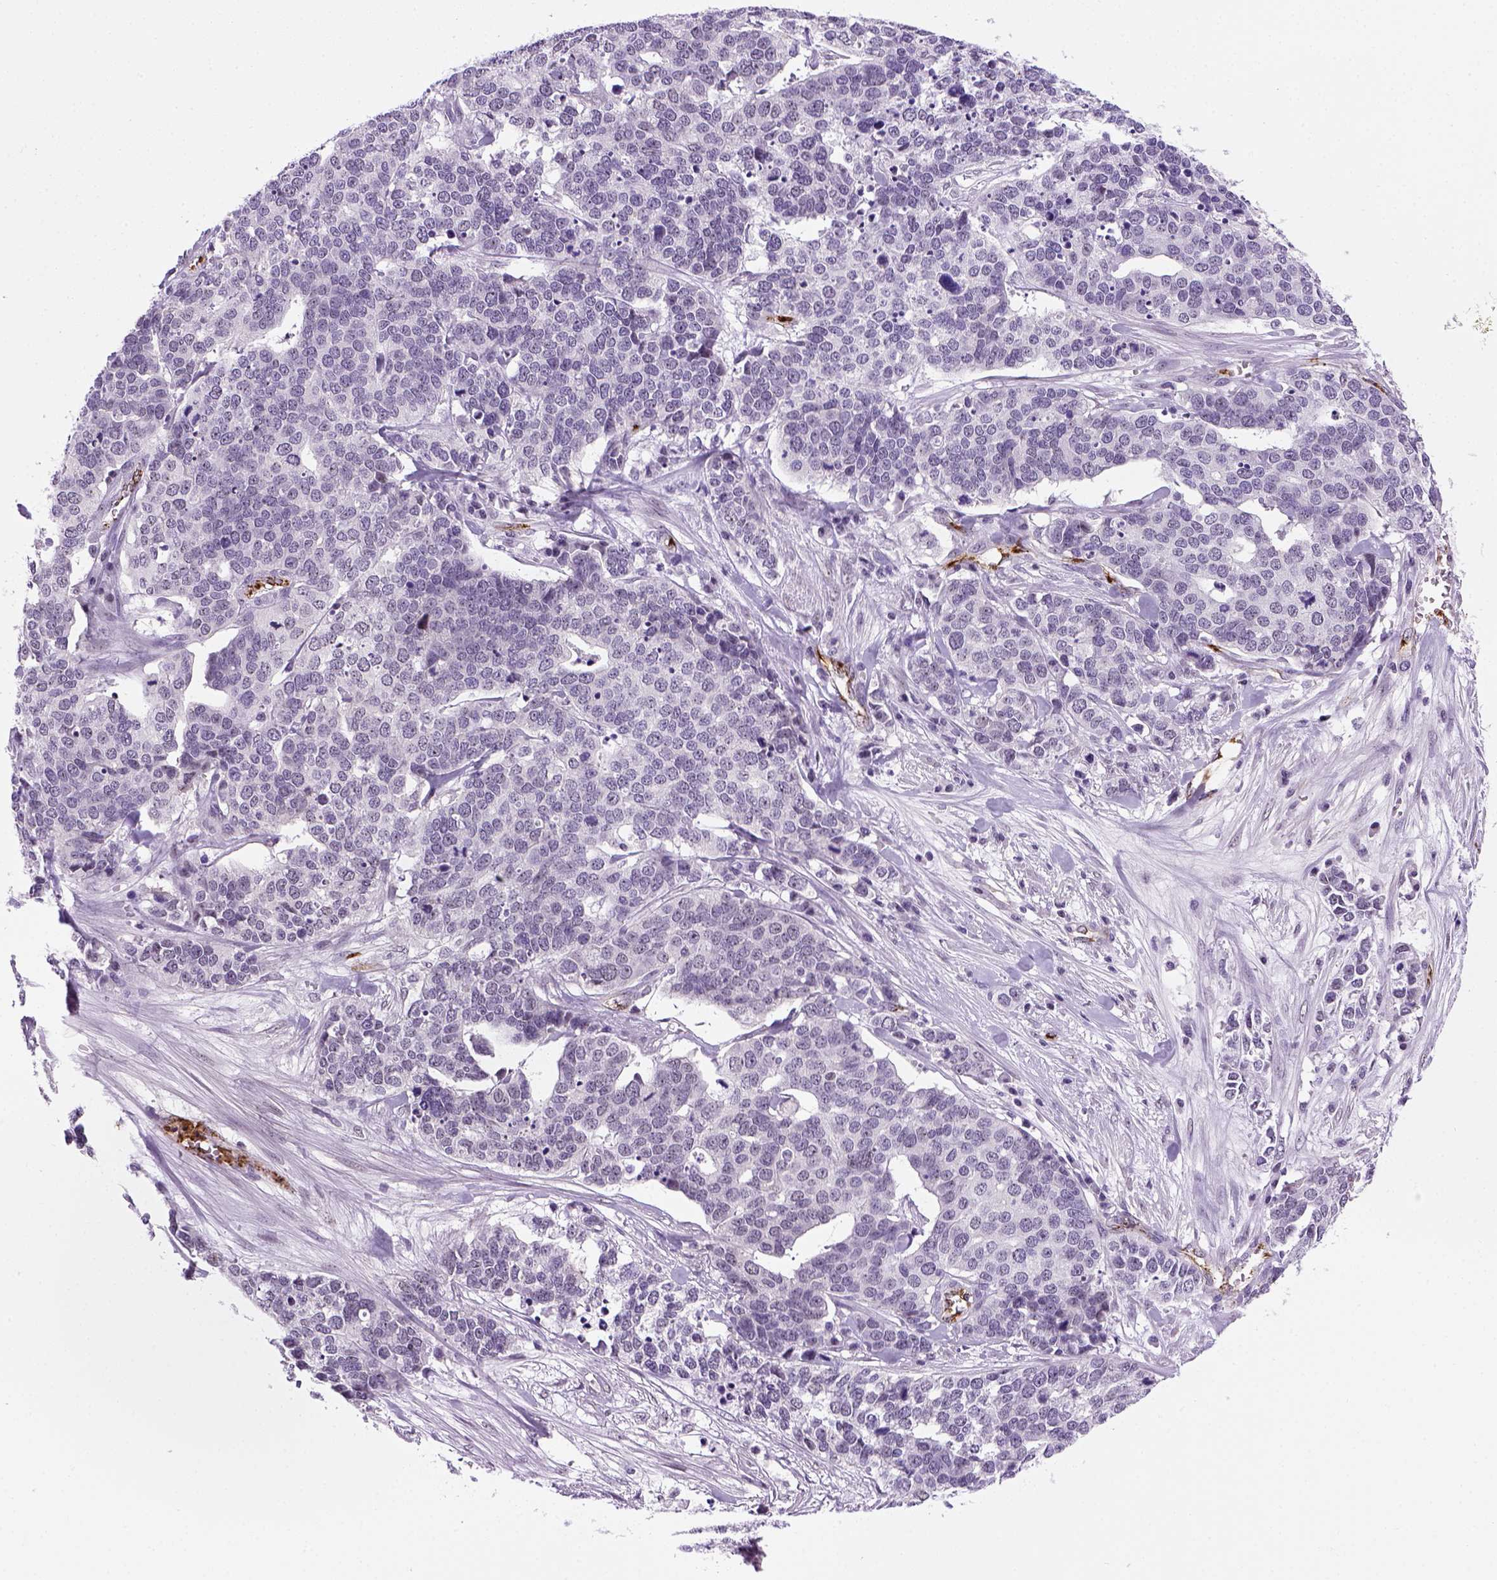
{"staining": {"intensity": "negative", "quantity": "none", "location": "none"}, "tissue": "ovarian cancer", "cell_type": "Tumor cells", "image_type": "cancer", "snomed": [{"axis": "morphology", "description": "Carcinoma, endometroid"}, {"axis": "topography", "description": "Ovary"}], "caption": "There is no significant expression in tumor cells of ovarian cancer.", "gene": "VWF", "patient": {"sex": "female", "age": 65}}